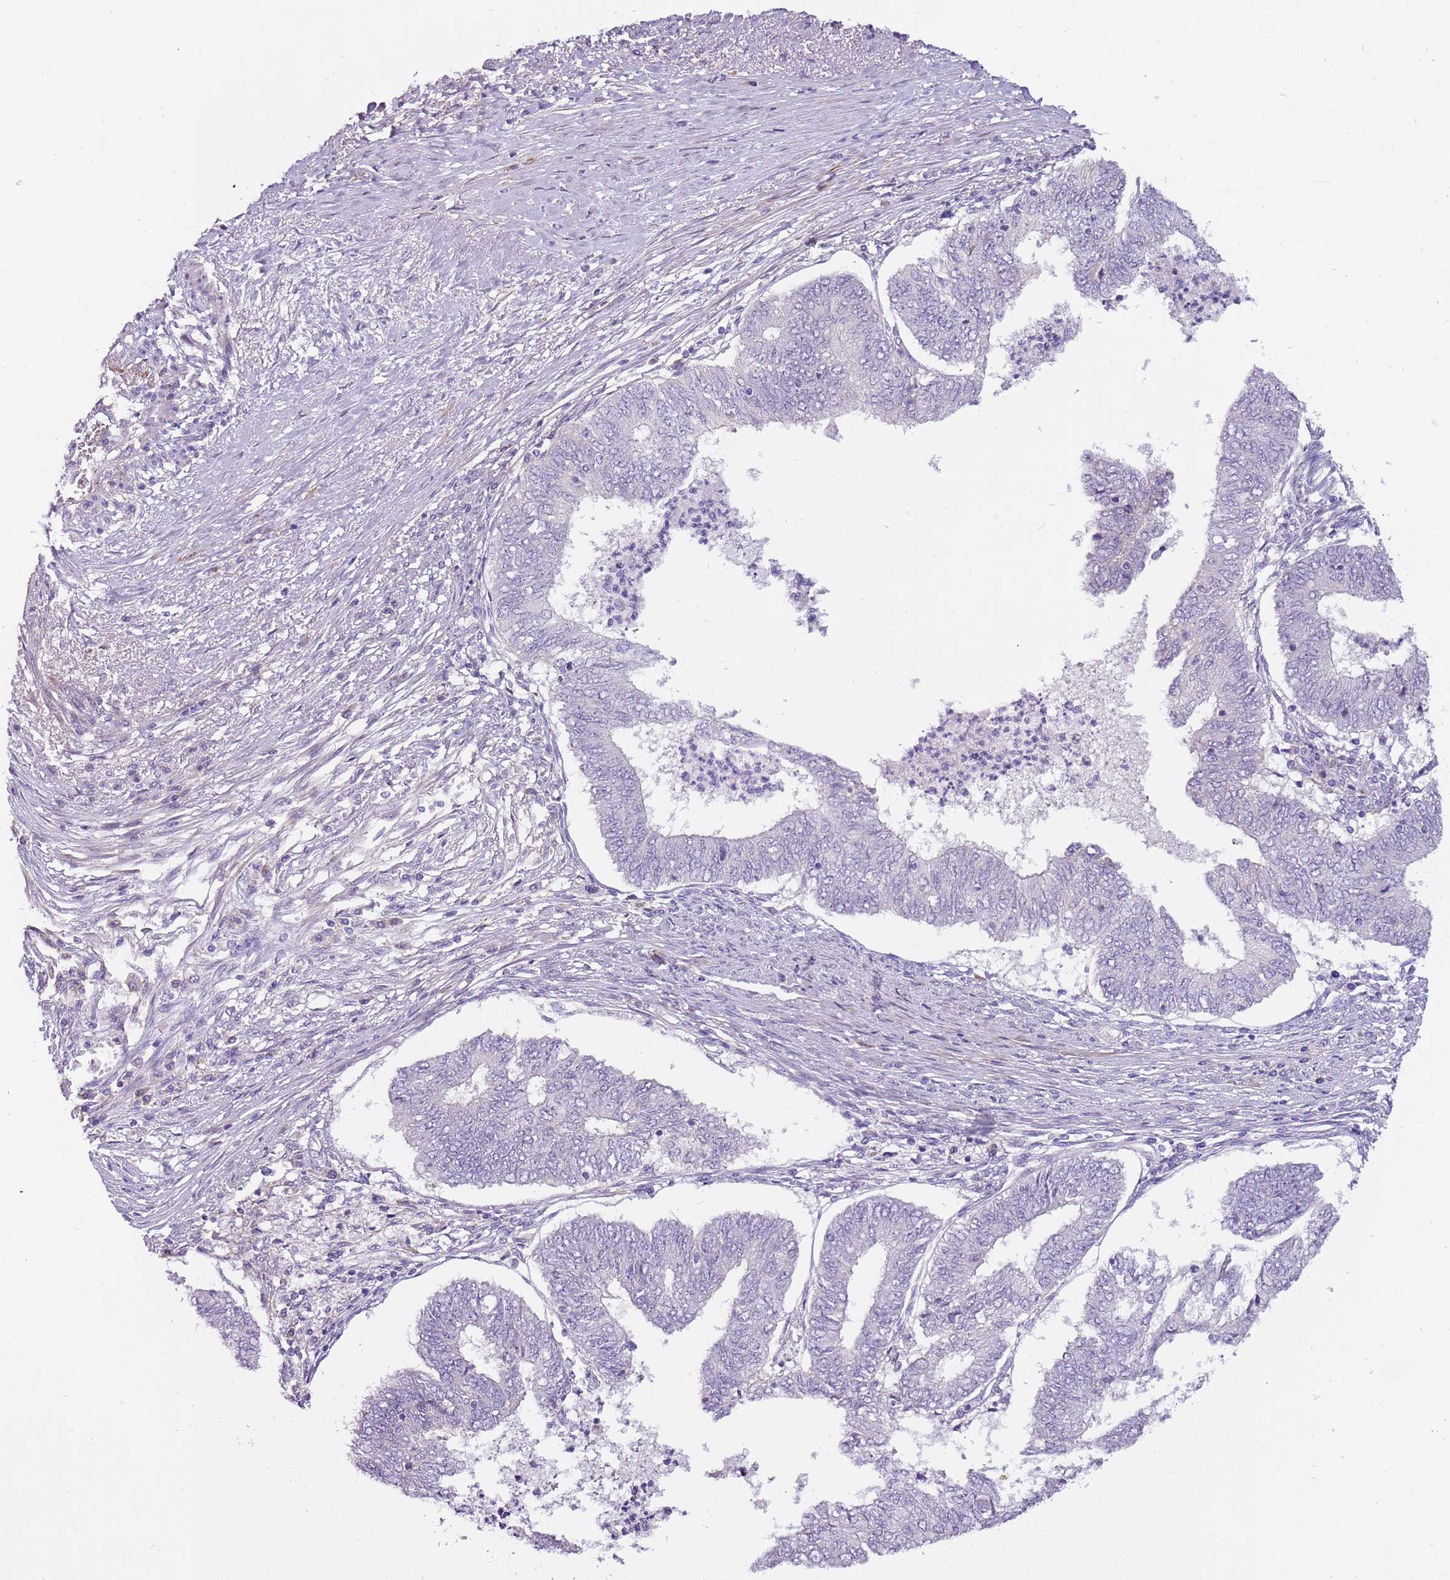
{"staining": {"intensity": "negative", "quantity": "none", "location": "none"}, "tissue": "endometrial cancer", "cell_type": "Tumor cells", "image_type": "cancer", "snomed": [{"axis": "morphology", "description": "Adenocarcinoma, NOS"}, {"axis": "topography", "description": "Endometrium"}], "caption": "Tumor cells are negative for brown protein staining in endometrial adenocarcinoma.", "gene": "NKX2-3", "patient": {"sex": "female", "age": 68}}